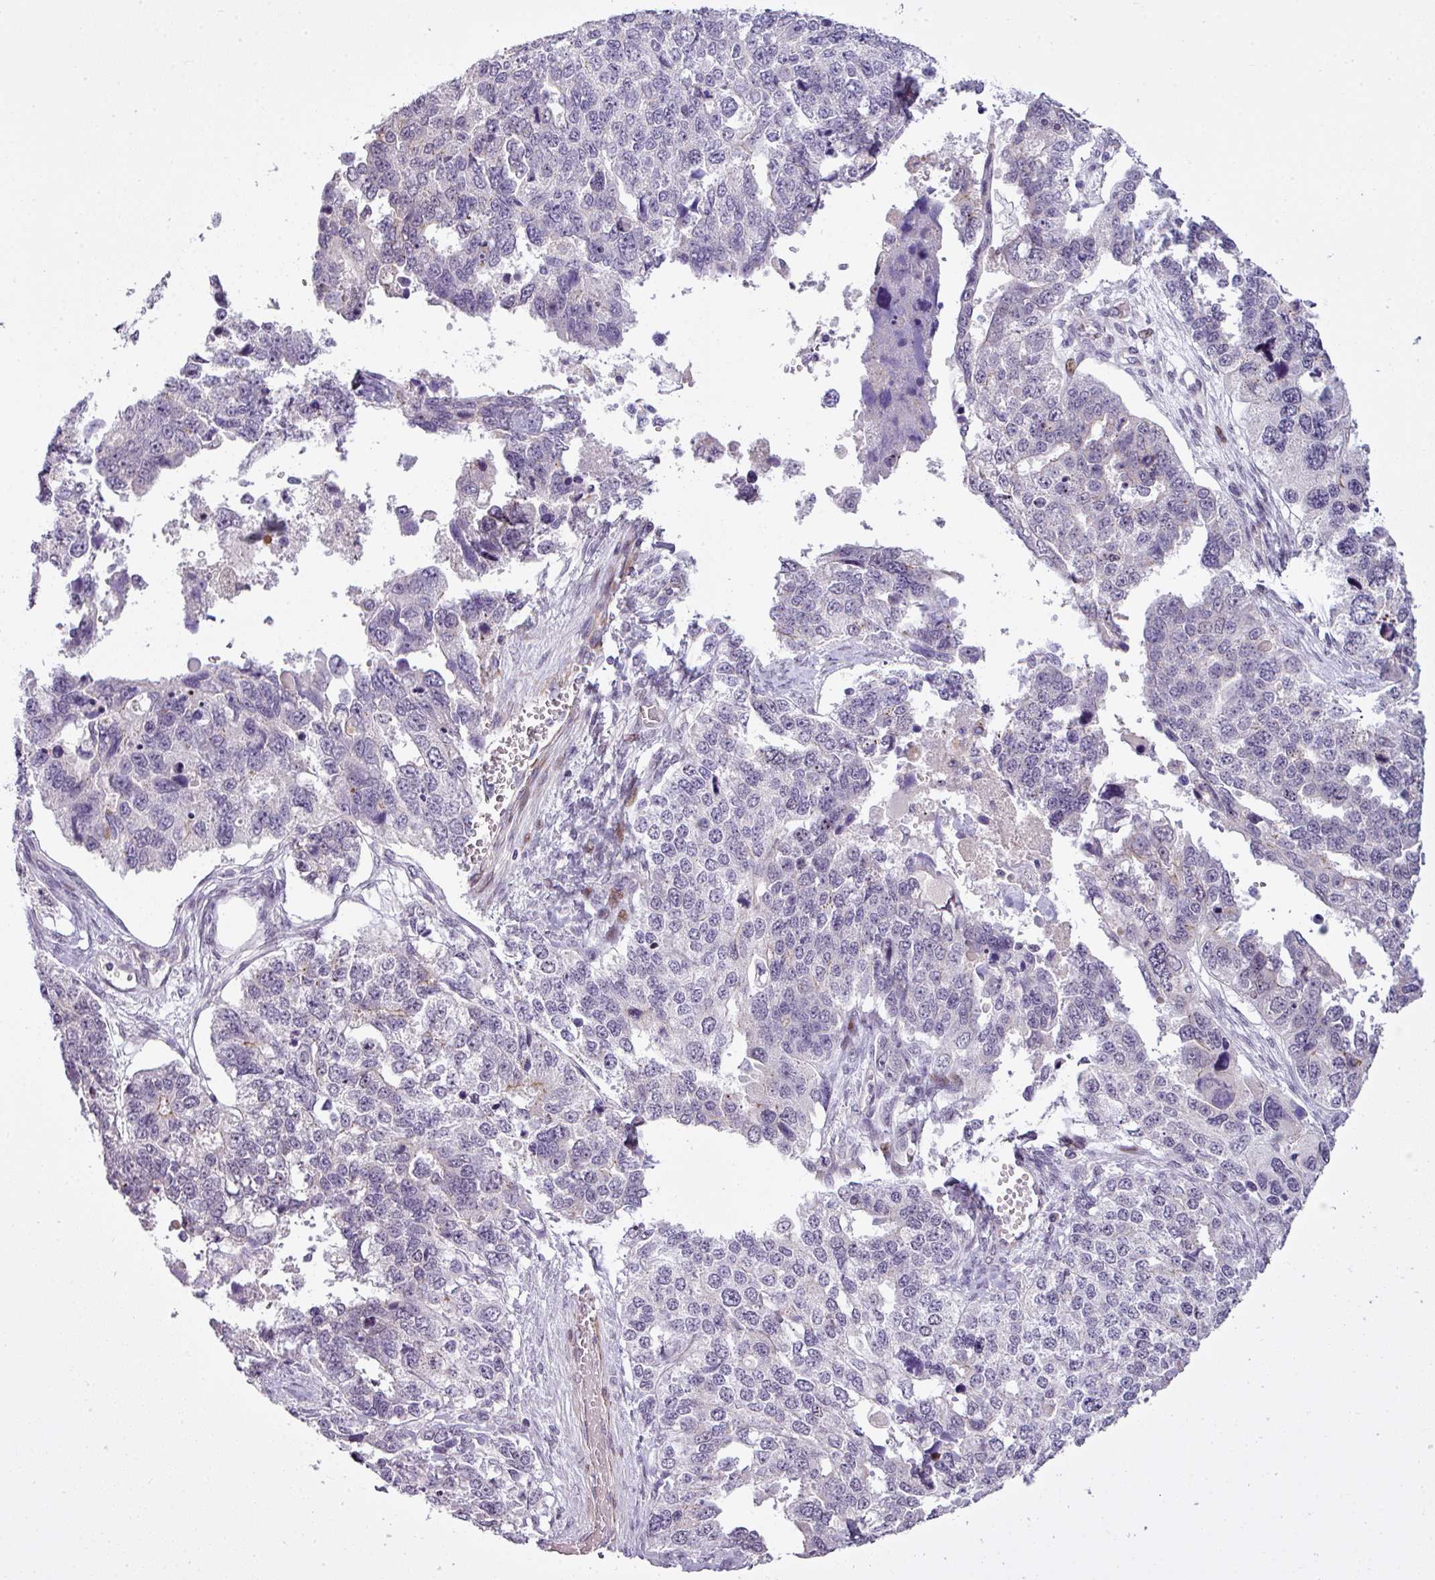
{"staining": {"intensity": "negative", "quantity": "none", "location": "none"}, "tissue": "ovarian cancer", "cell_type": "Tumor cells", "image_type": "cancer", "snomed": [{"axis": "morphology", "description": "Cystadenocarcinoma, serous, NOS"}, {"axis": "topography", "description": "Ovary"}], "caption": "High magnification brightfield microscopy of ovarian cancer stained with DAB (brown) and counterstained with hematoxylin (blue): tumor cells show no significant expression.", "gene": "ZNF688", "patient": {"sex": "female", "age": 76}}